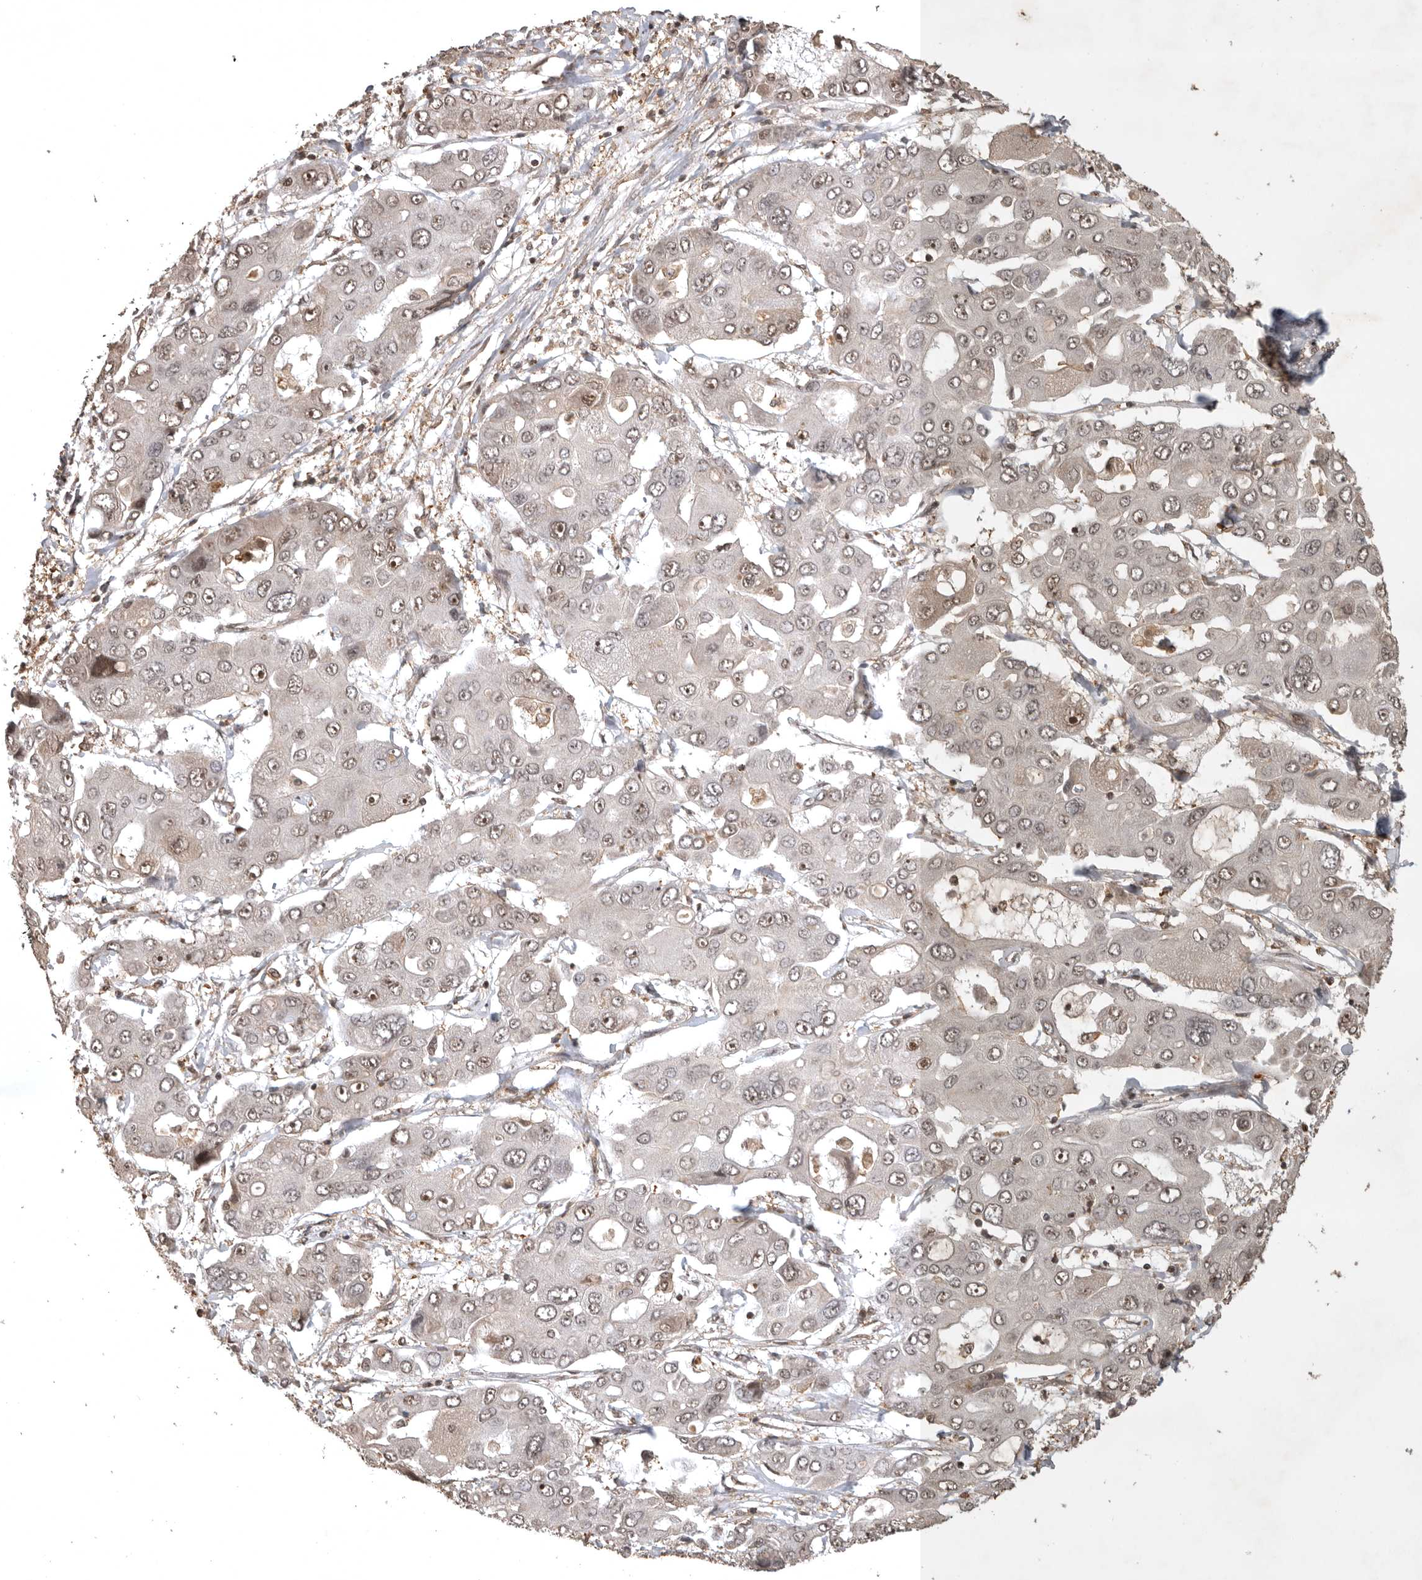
{"staining": {"intensity": "weak", "quantity": ">75%", "location": "nuclear"}, "tissue": "liver cancer", "cell_type": "Tumor cells", "image_type": "cancer", "snomed": [{"axis": "morphology", "description": "Cholangiocarcinoma"}, {"axis": "topography", "description": "Liver"}], "caption": "Liver cholangiocarcinoma tissue demonstrates weak nuclear positivity in about >75% of tumor cells (DAB IHC, brown staining for protein, blue staining for nuclei).", "gene": "CBLL1", "patient": {"sex": "male", "age": 67}}